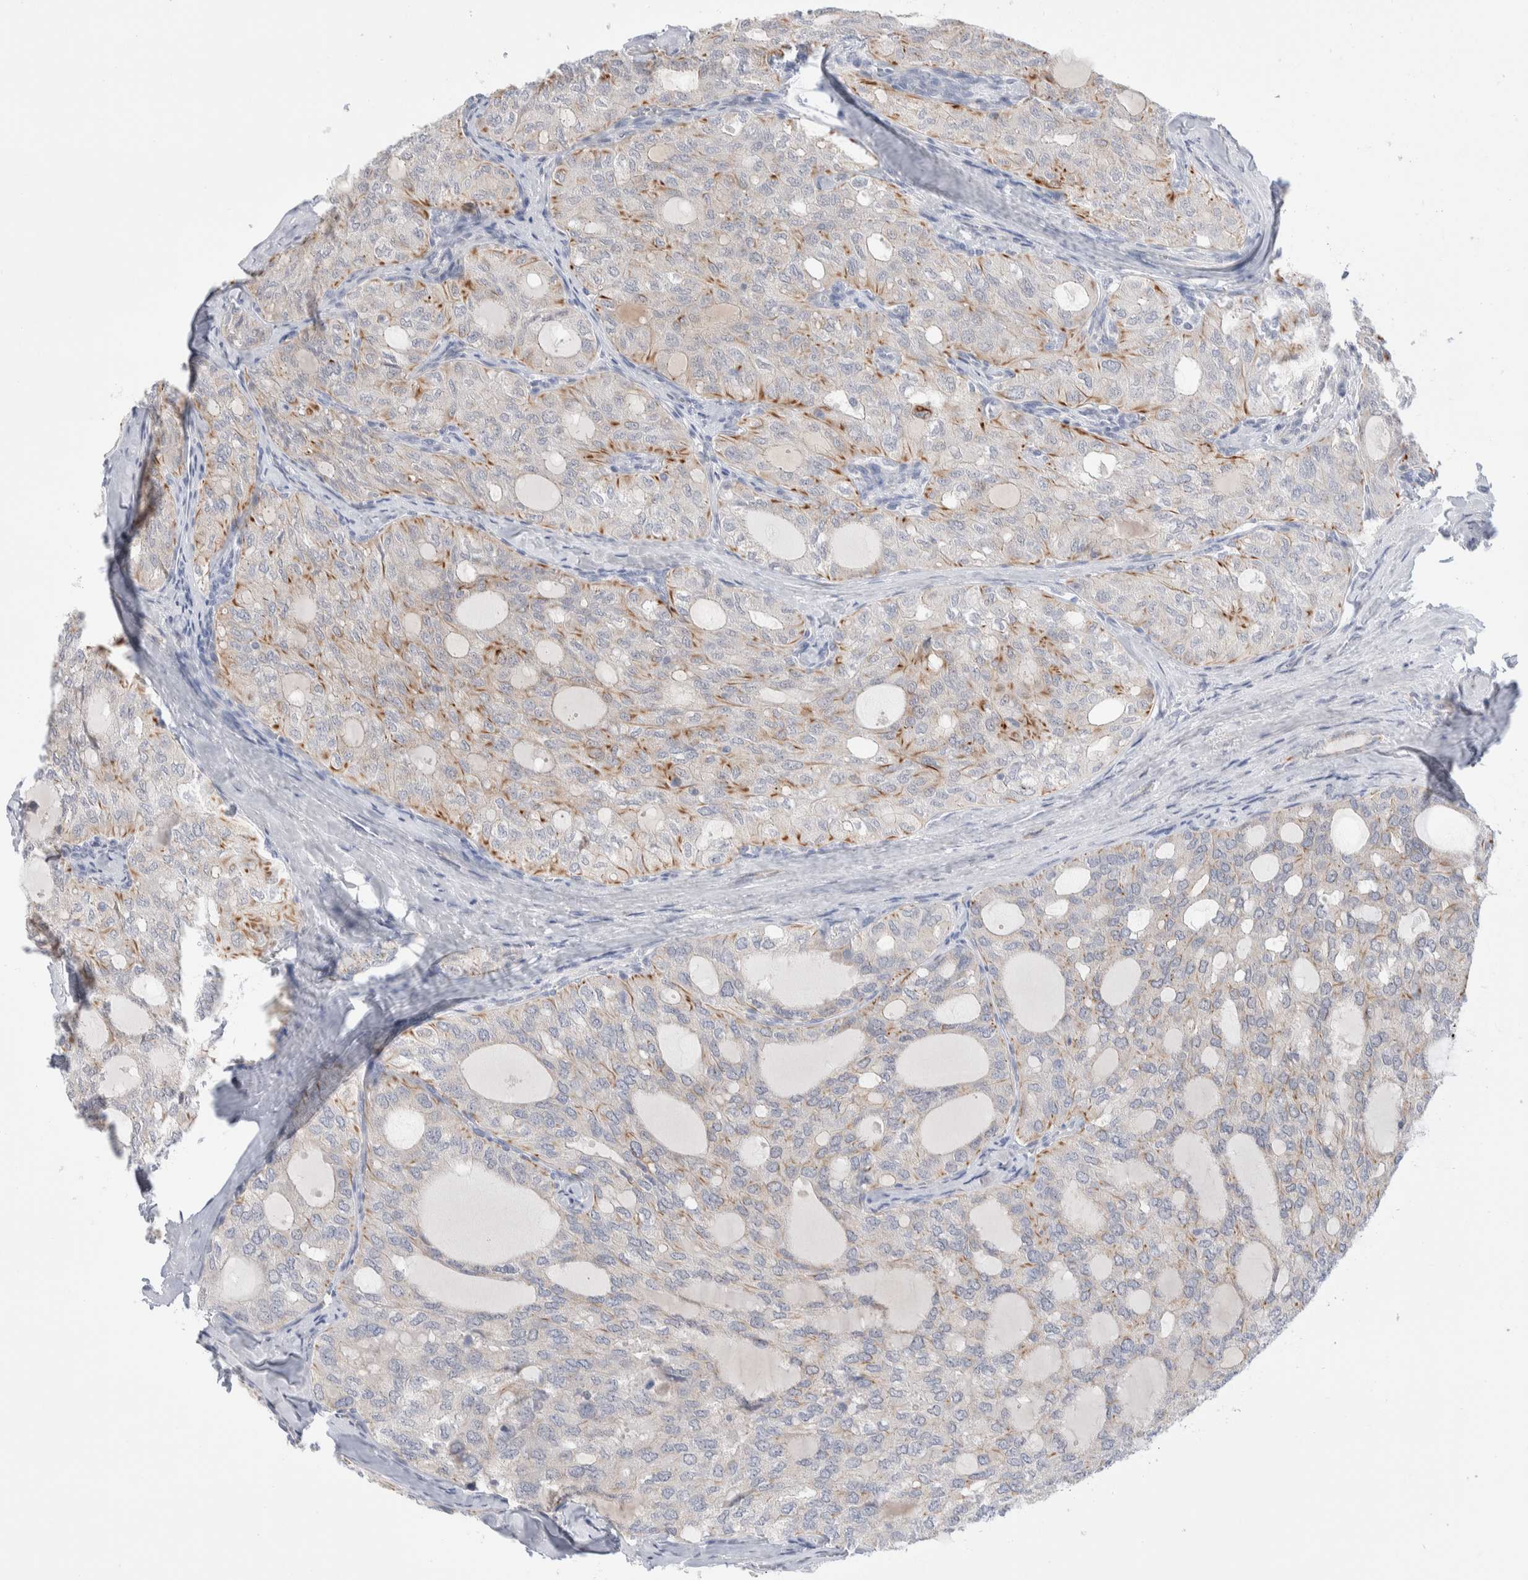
{"staining": {"intensity": "moderate", "quantity": "<25%", "location": "cytoplasmic/membranous"}, "tissue": "thyroid cancer", "cell_type": "Tumor cells", "image_type": "cancer", "snomed": [{"axis": "morphology", "description": "Follicular adenoma carcinoma, NOS"}, {"axis": "topography", "description": "Thyroid gland"}], "caption": "A brown stain highlights moderate cytoplasmic/membranous expression of a protein in human thyroid cancer tumor cells. (Brightfield microscopy of DAB IHC at high magnification).", "gene": "C1orf112", "patient": {"sex": "male", "age": 75}}